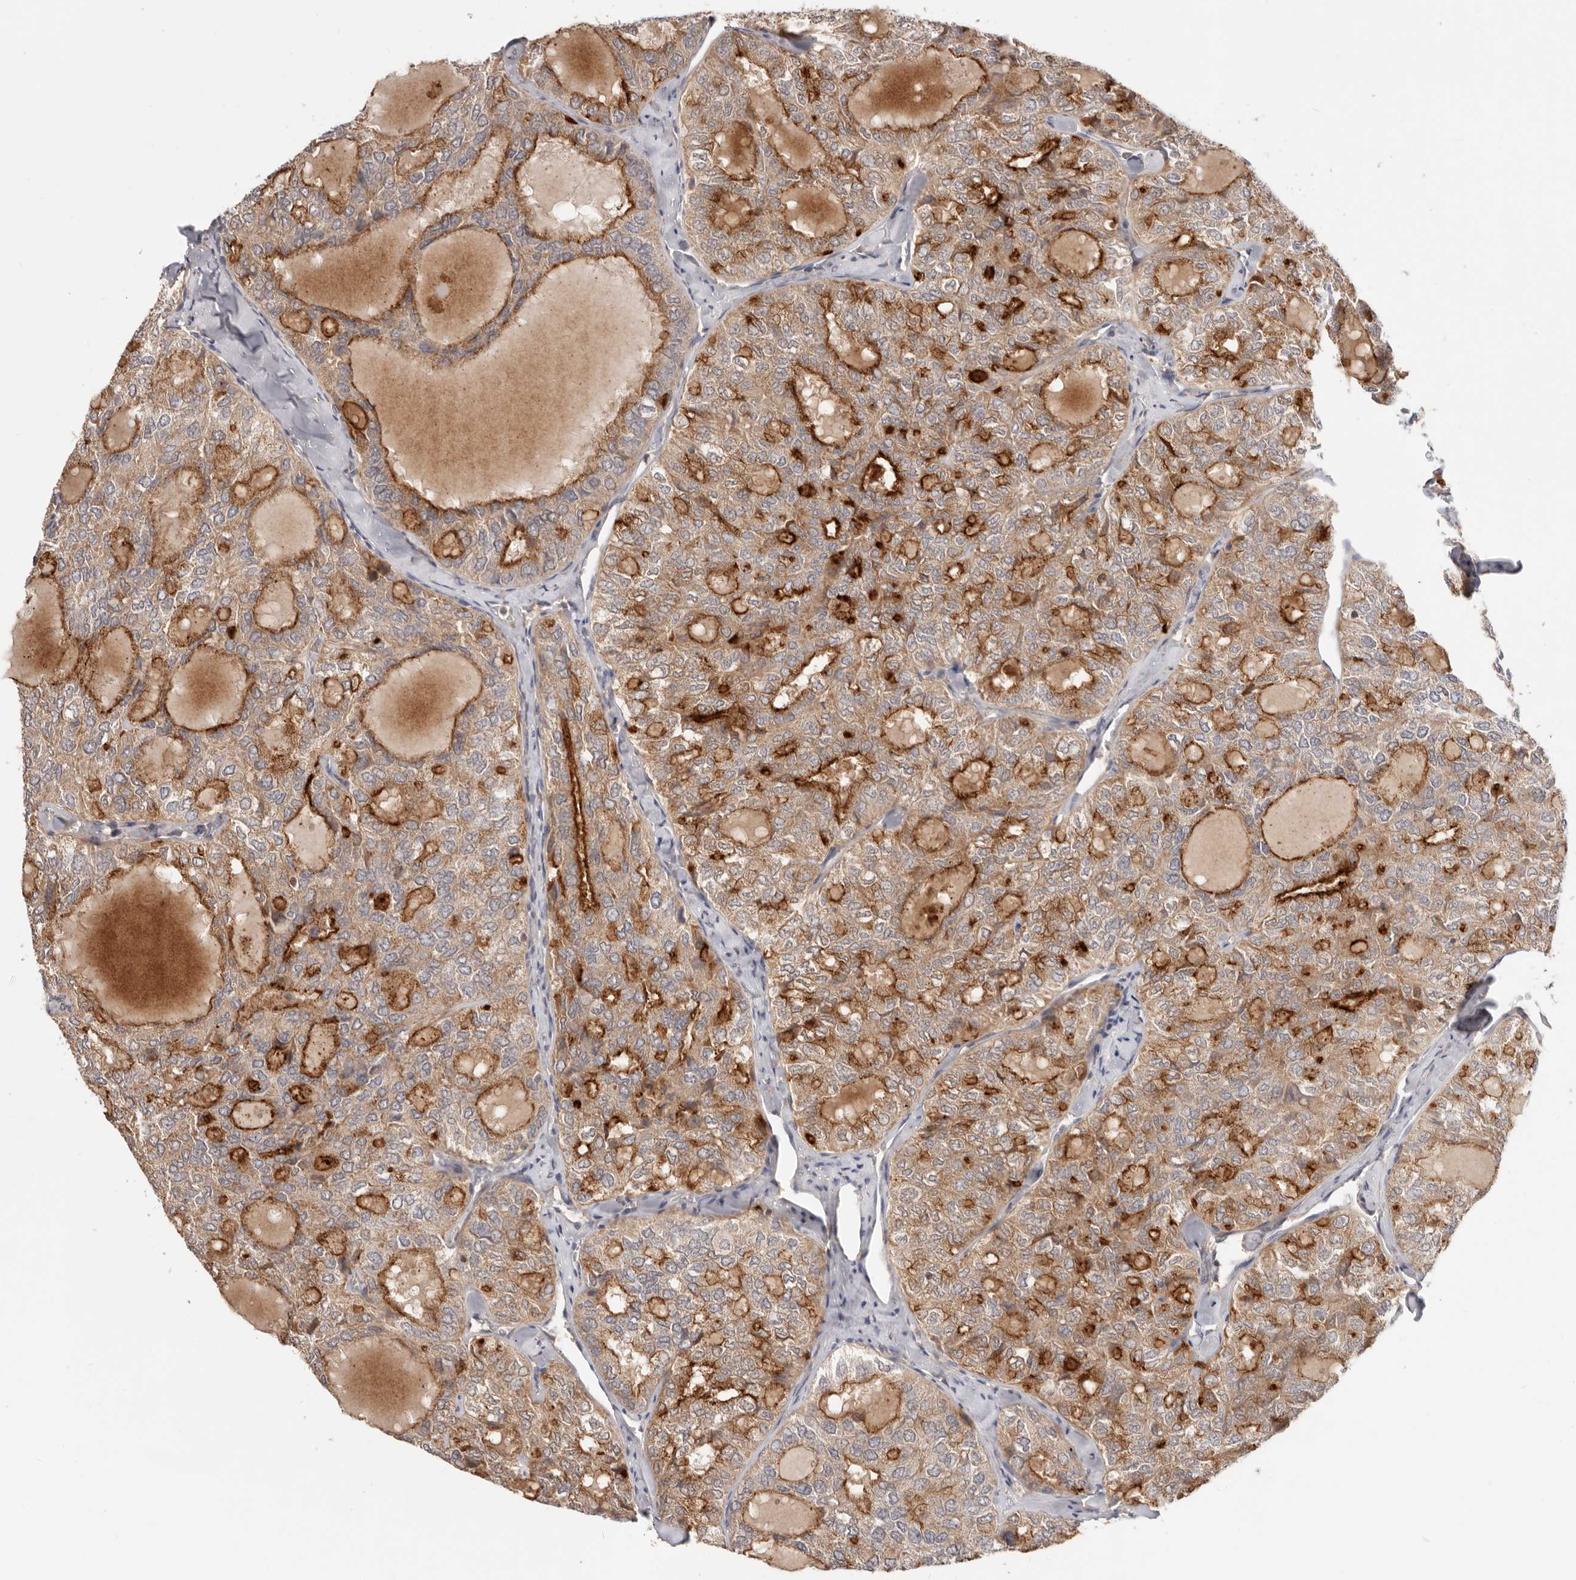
{"staining": {"intensity": "moderate", "quantity": ">75%", "location": "cytoplasmic/membranous"}, "tissue": "thyroid cancer", "cell_type": "Tumor cells", "image_type": "cancer", "snomed": [{"axis": "morphology", "description": "Follicular adenoma carcinoma, NOS"}, {"axis": "topography", "description": "Thyroid gland"}], "caption": "Protein expression by IHC exhibits moderate cytoplasmic/membranous positivity in approximately >75% of tumor cells in follicular adenoma carcinoma (thyroid). The protein is stained brown, and the nuclei are stained in blue (DAB IHC with brightfield microscopy, high magnification).", "gene": "LRP6", "patient": {"sex": "male", "age": 75}}